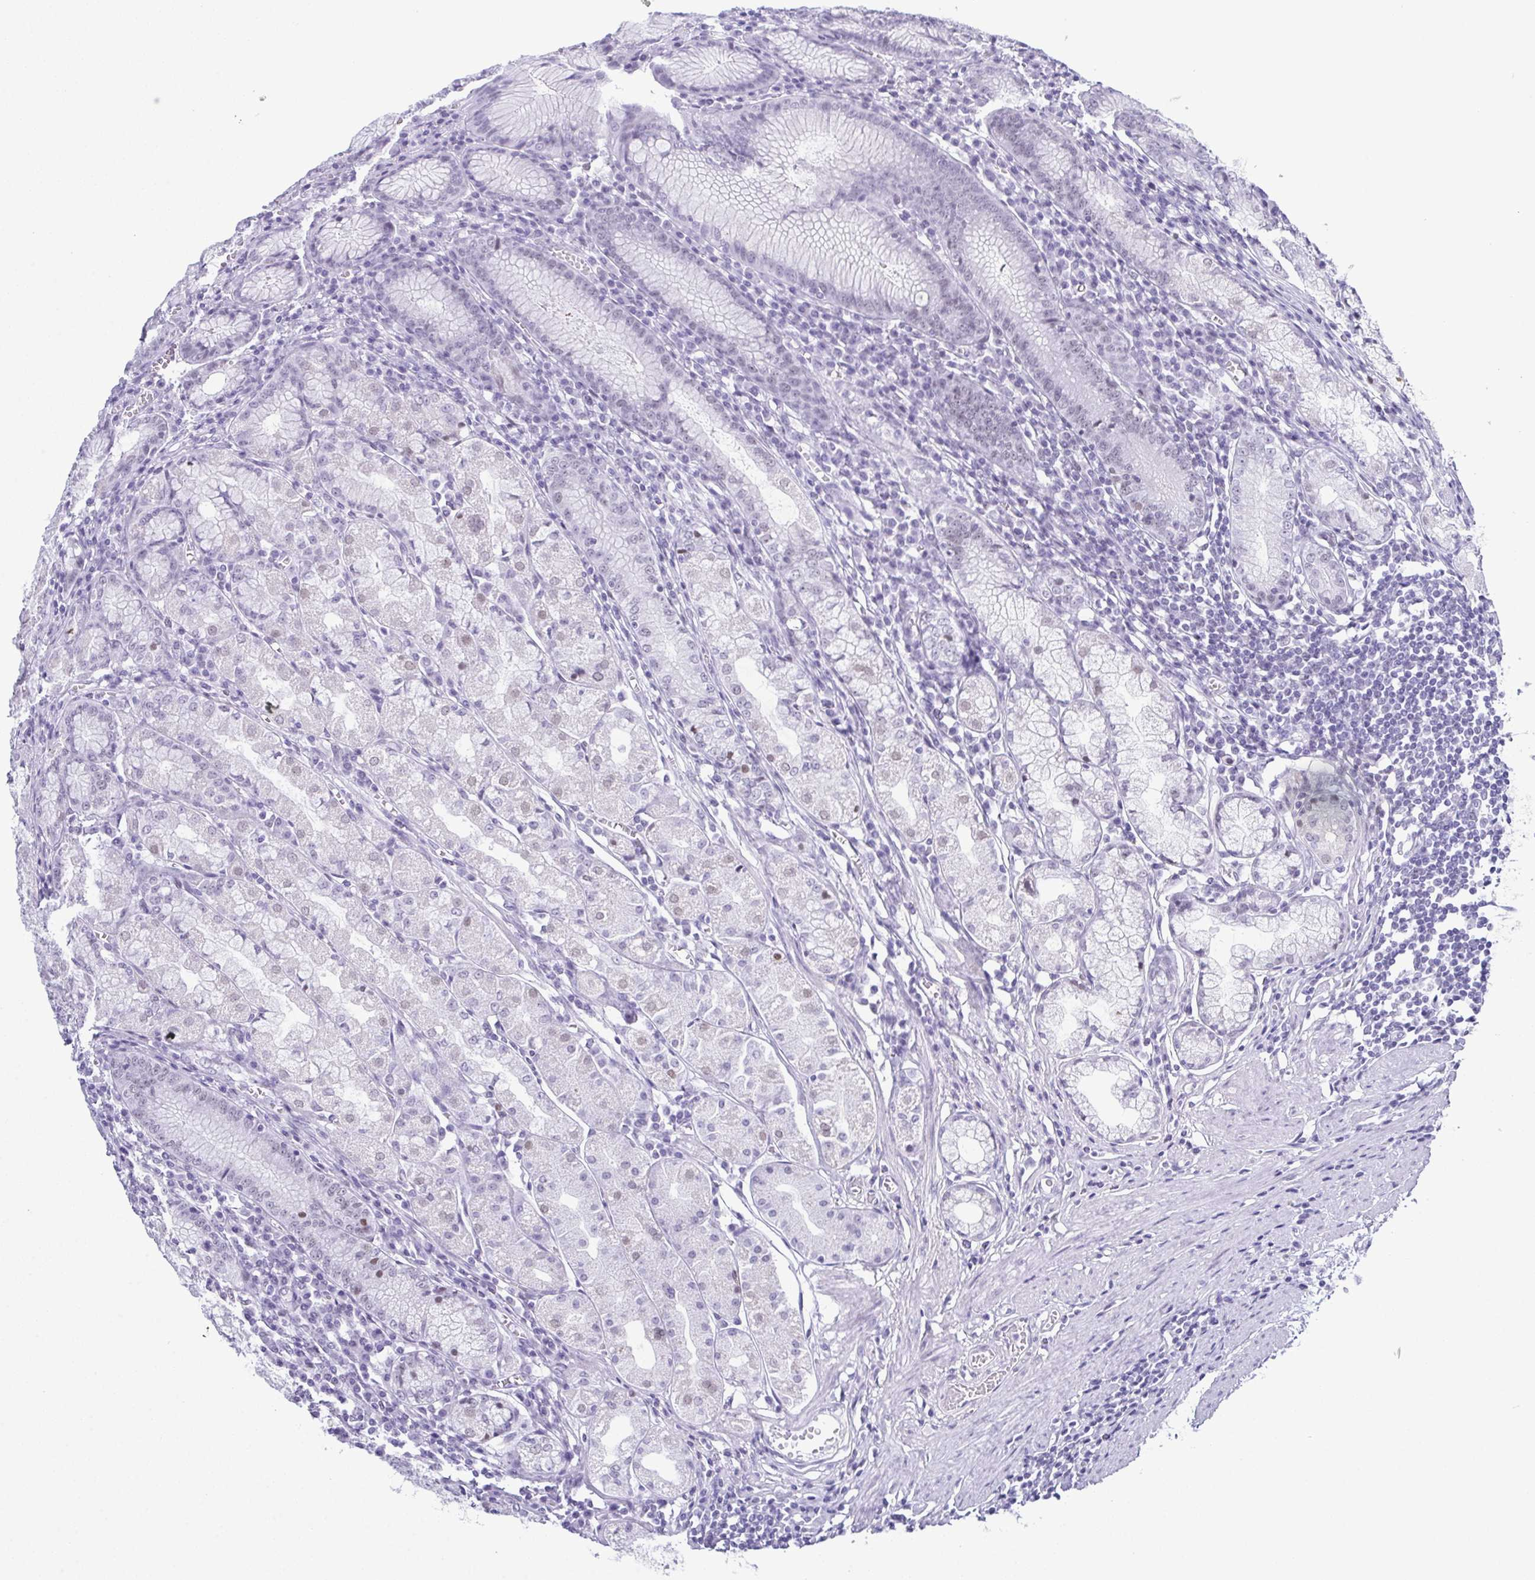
{"staining": {"intensity": "moderate", "quantity": "<25%", "location": "nuclear"}, "tissue": "stomach", "cell_type": "Glandular cells", "image_type": "normal", "snomed": [{"axis": "morphology", "description": "Normal tissue, NOS"}, {"axis": "topography", "description": "Stomach"}], "caption": "Immunohistochemical staining of benign stomach displays low levels of moderate nuclear positivity in about <25% of glandular cells.", "gene": "SUGP2", "patient": {"sex": "male", "age": 55}}